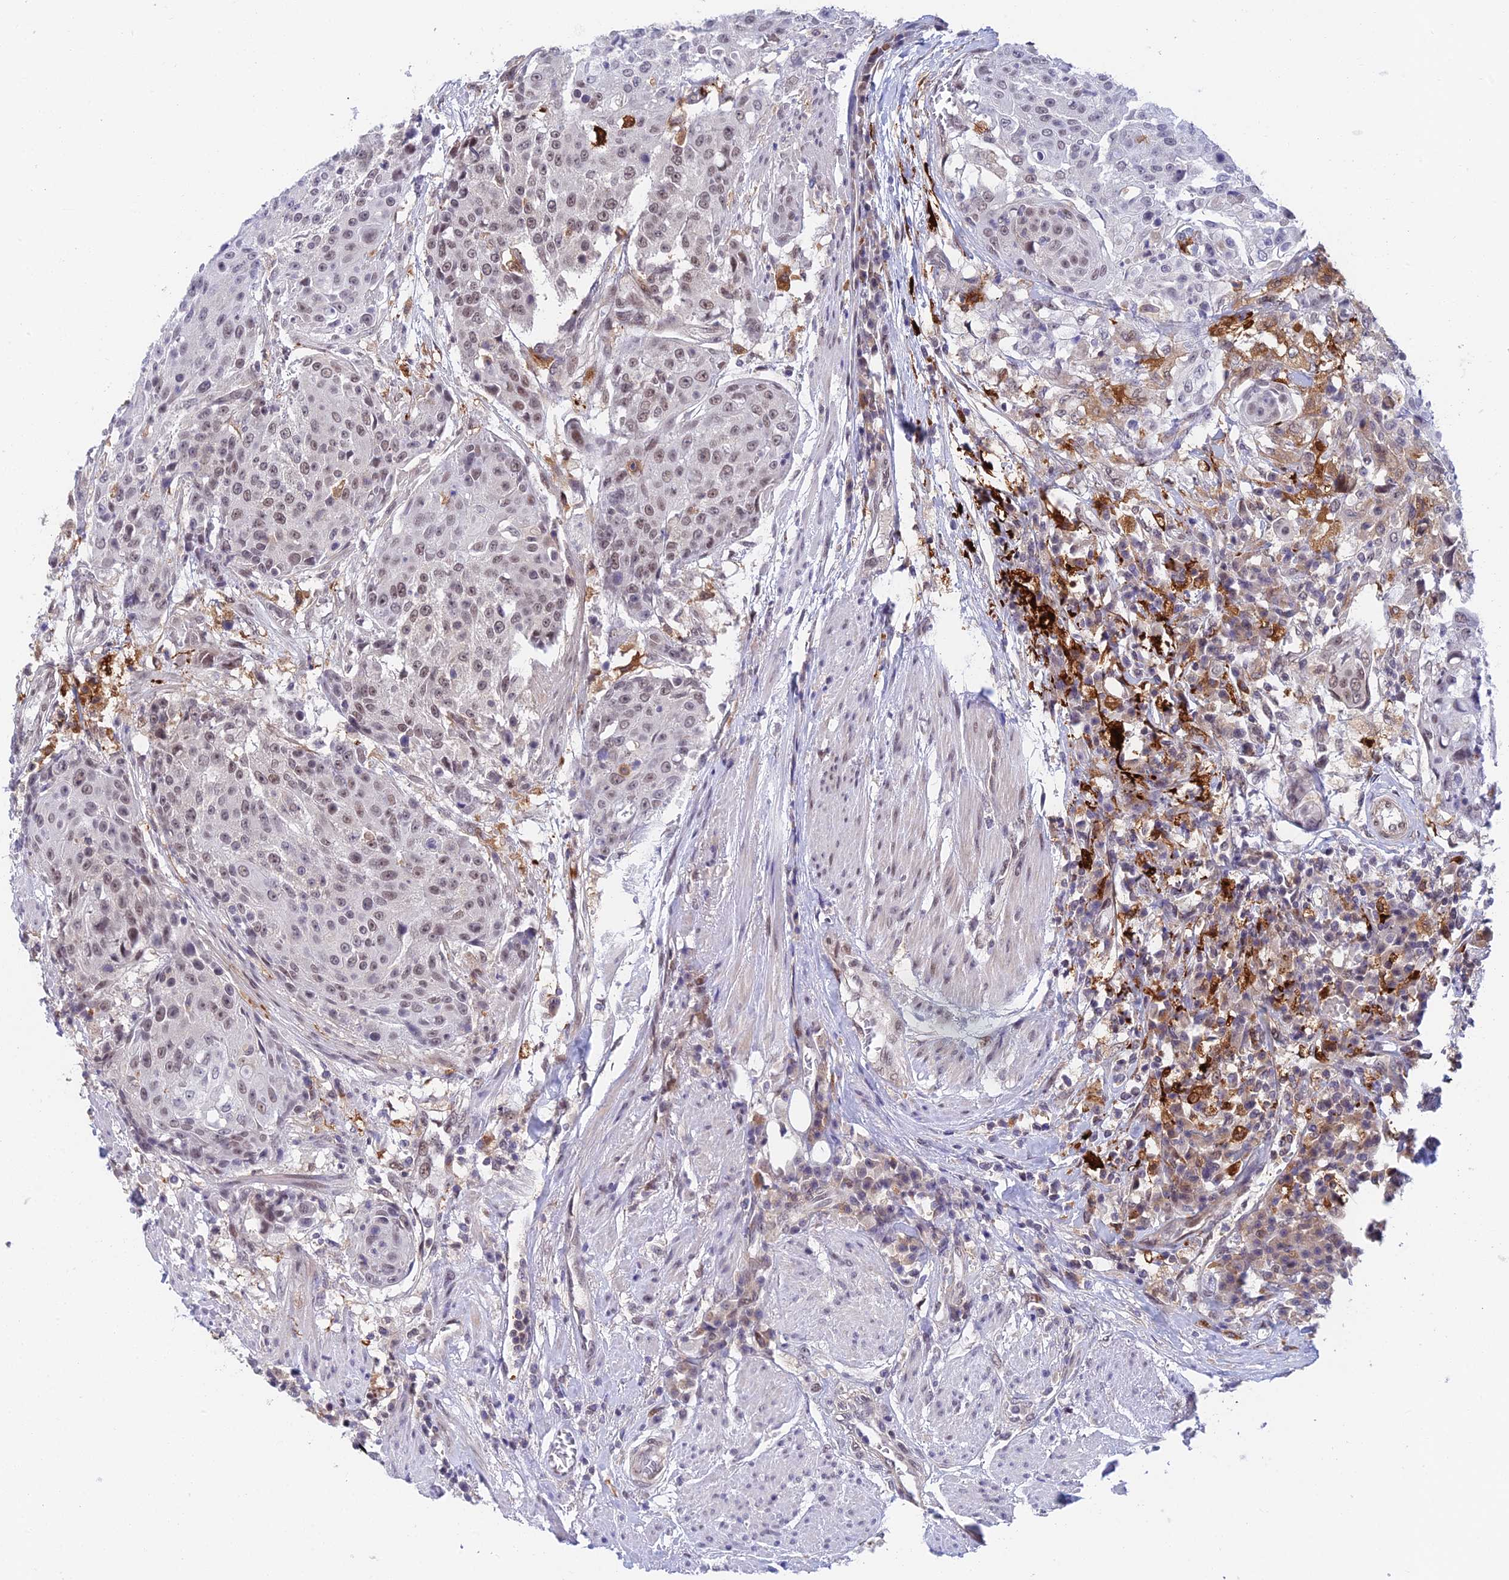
{"staining": {"intensity": "weak", "quantity": "25%-75%", "location": "nuclear"}, "tissue": "urothelial cancer", "cell_type": "Tumor cells", "image_type": "cancer", "snomed": [{"axis": "morphology", "description": "Urothelial carcinoma, High grade"}, {"axis": "topography", "description": "Urinary bladder"}], "caption": "Protein analysis of urothelial cancer tissue exhibits weak nuclear staining in approximately 25%-75% of tumor cells.", "gene": "NSMCE1", "patient": {"sex": "female", "age": 63}}